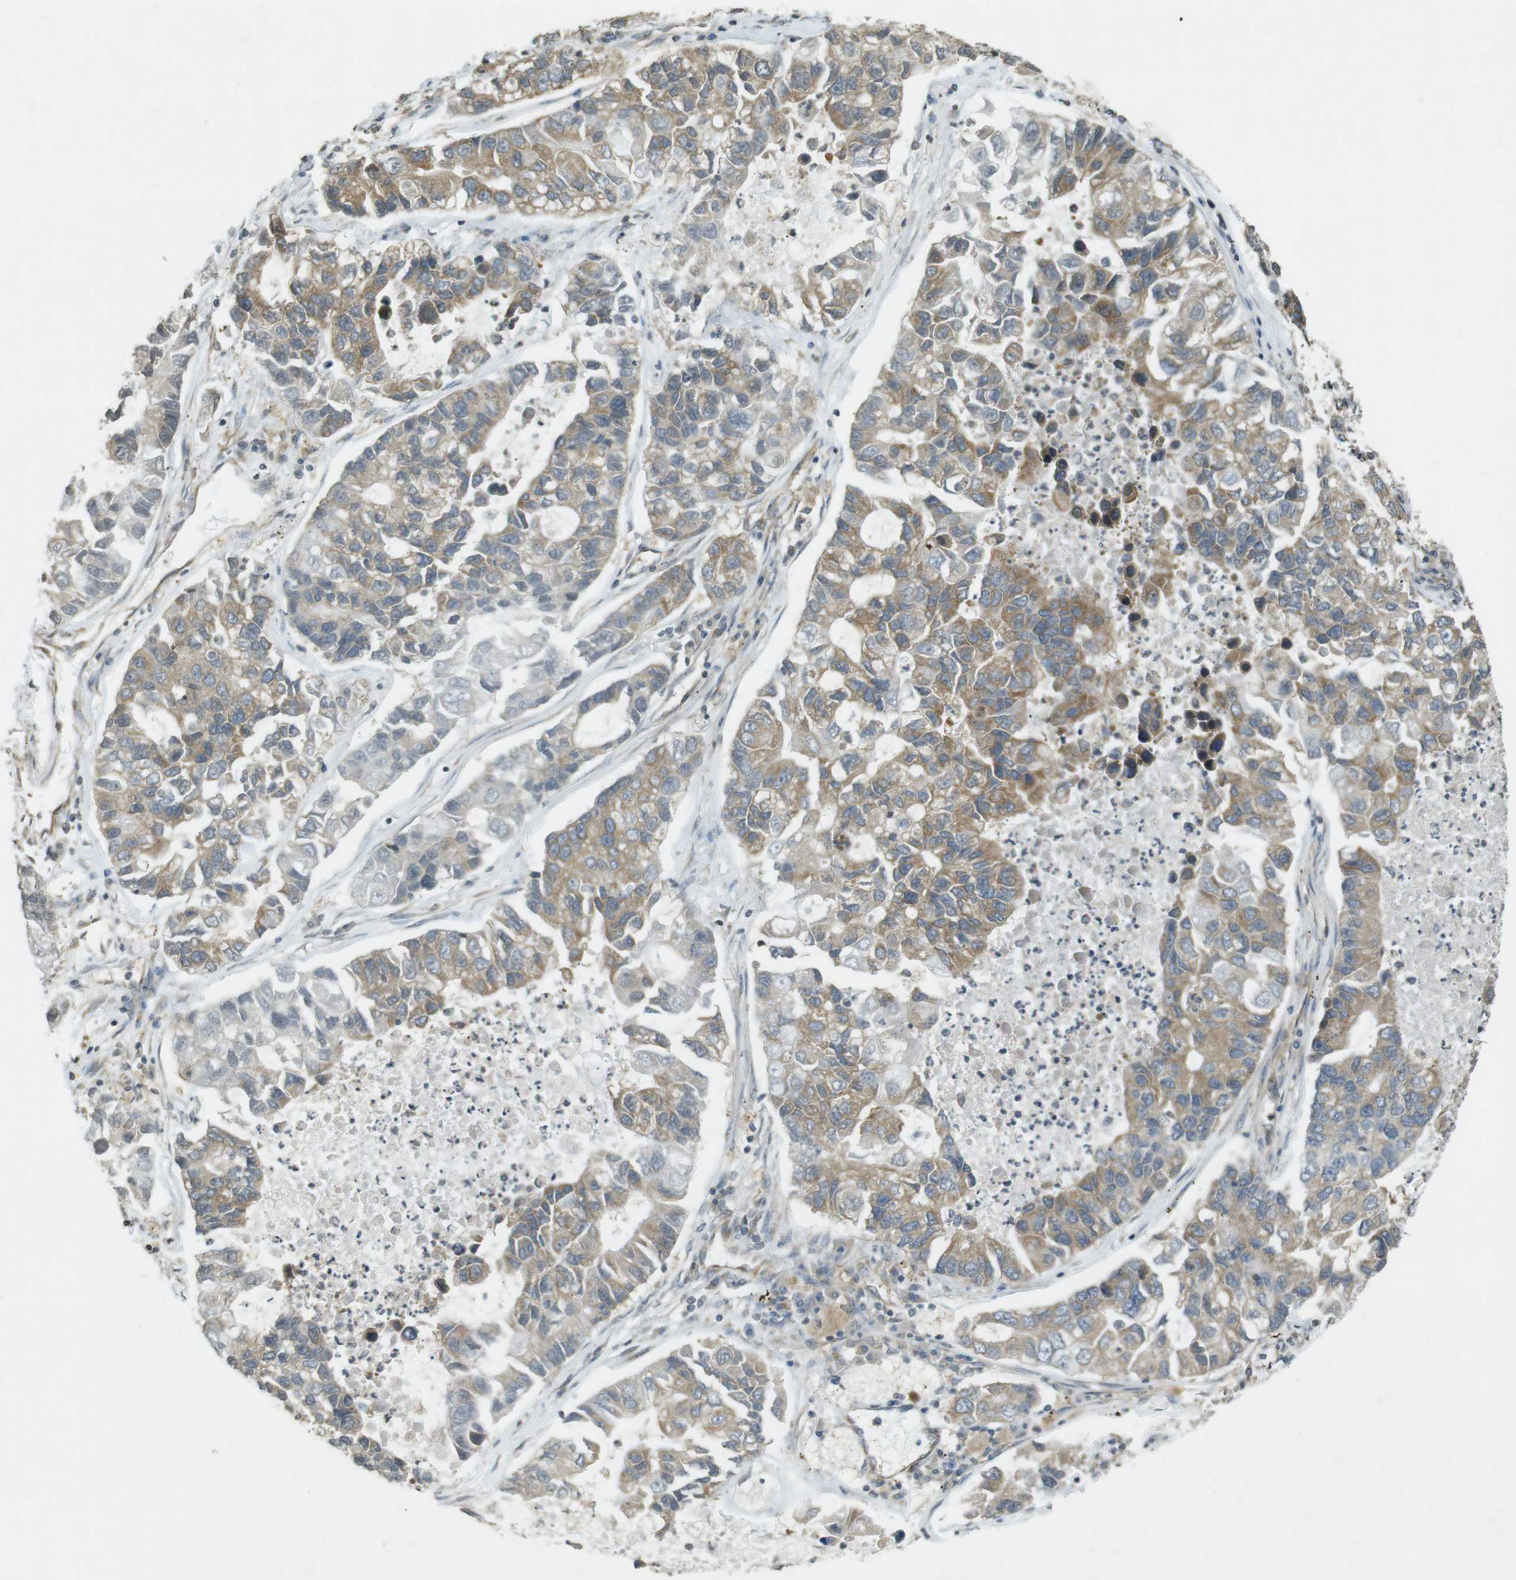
{"staining": {"intensity": "moderate", "quantity": ">75%", "location": "cytoplasmic/membranous"}, "tissue": "lung cancer", "cell_type": "Tumor cells", "image_type": "cancer", "snomed": [{"axis": "morphology", "description": "Adenocarcinoma, NOS"}, {"axis": "topography", "description": "Lung"}], "caption": "DAB immunohistochemical staining of human adenocarcinoma (lung) reveals moderate cytoplasmic/membranous protein staining in approximately >75% of tumor cells. The staining was performed using DAB (3,3'-diaminobenzidine), with brown indicating positive protein expression. Nuclei are stained blue with hematoxylin.", "gene": "KIF5B", "patient": {"sex": "female", "age": 51}}